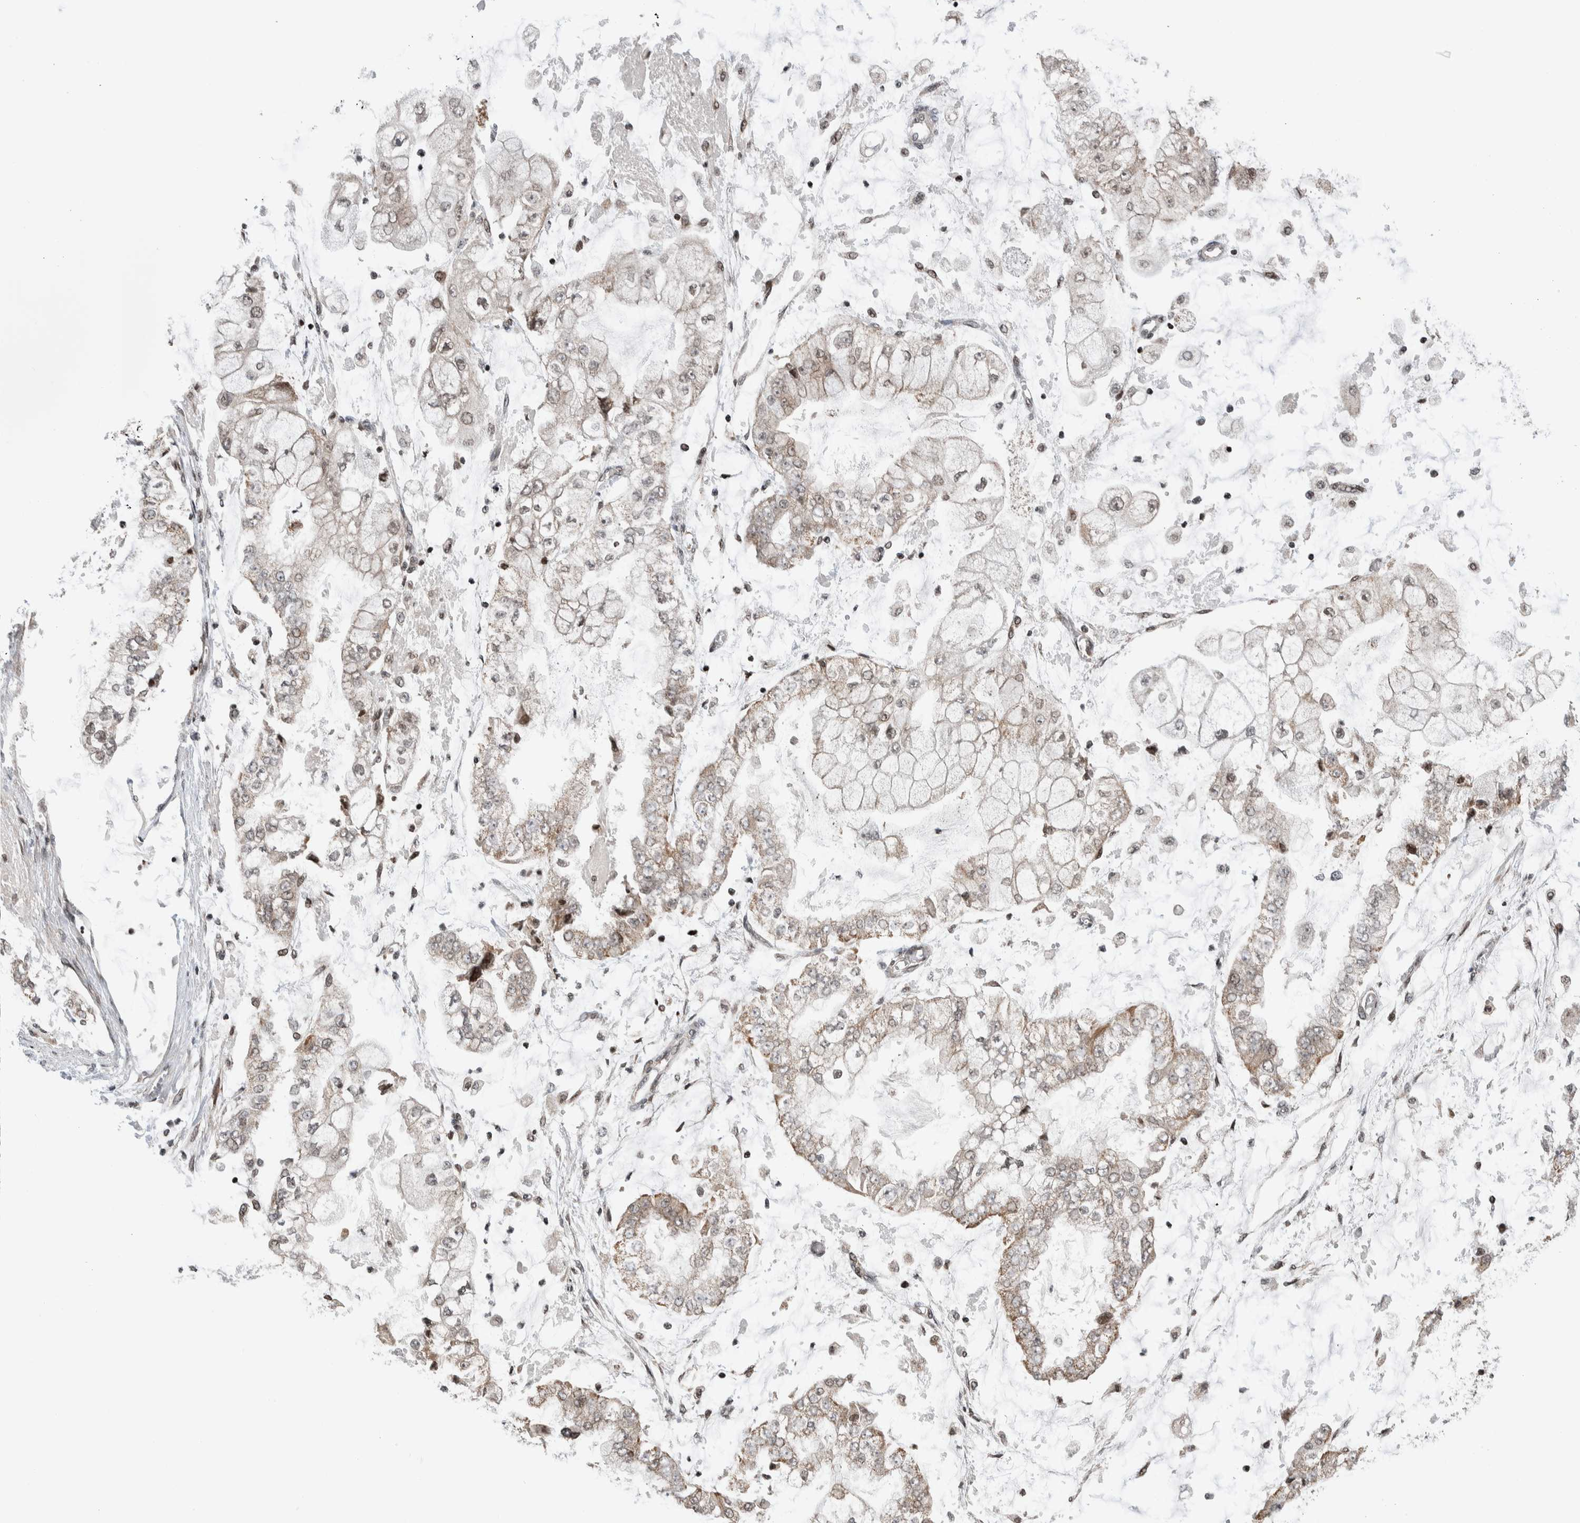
{"staining": {"intensity": "weak", "quantity": "25%-75%", "location": "cytoplasmic/membranous,nuclear"}, "tissue": "stomach cancer", "cell_type": "Tumor cells", "image_type": "cancer", "snomed": [{"axis": "morphology", "description": "Adenocarcinoma, NOS"}, {"axis": "topography", "description": "Stomach"}], "caption": "Immunohistochemical staining of human stomach cancer (adenocarcinoma) displays low levels of weak cytoplasmic/membranous and nuclear protein positivity in approximately 25%-75% of tumor cells.", "gene": "NPLOC4", "patient": {"sex": "male", "age": 76}}